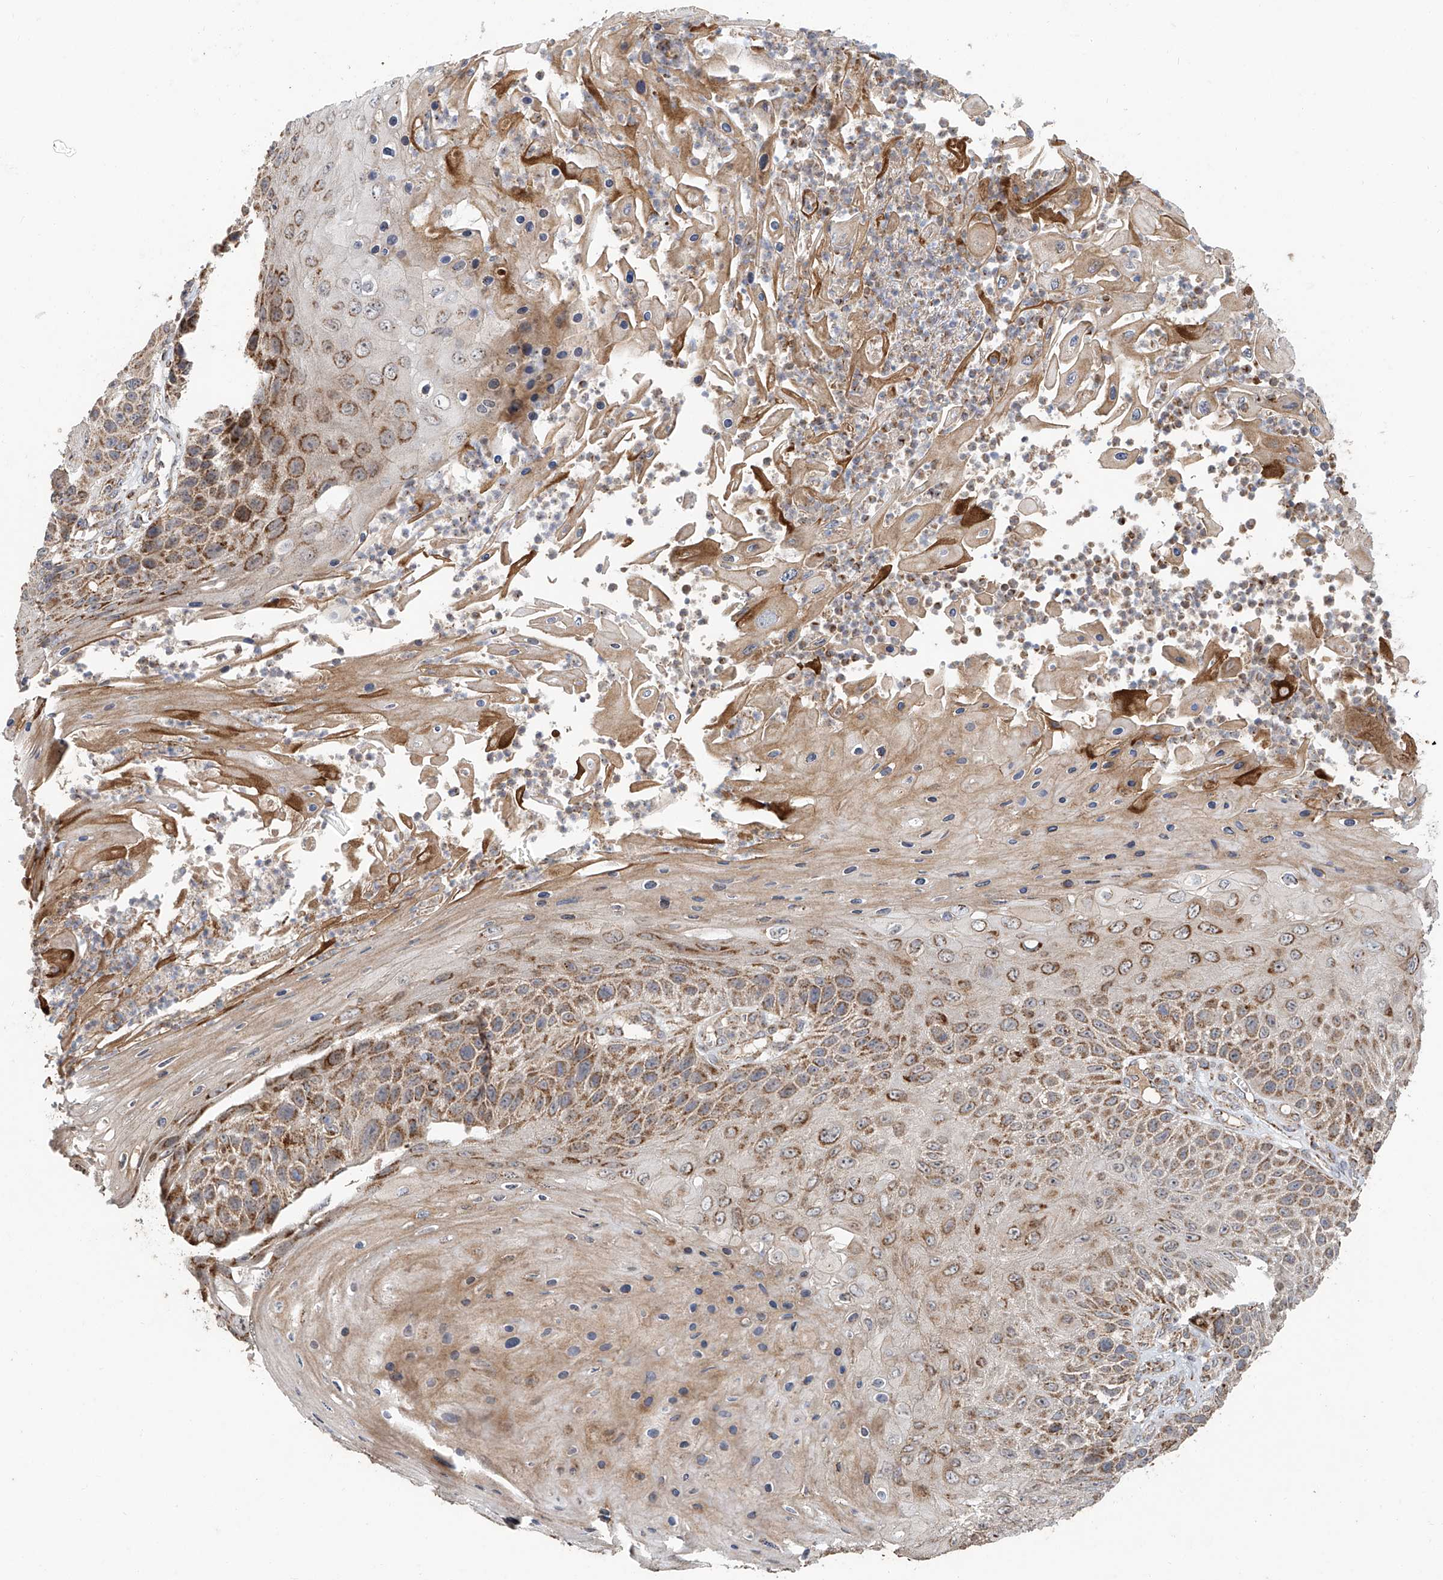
{"staining": {"intensity": "moderate", "quantity": ">75%", "location": "cytoplasmic/membranous"}, "tissue": "skin cancer", "cell_type": "Tumor cells", "image_type": "cancer", "snomed": [{"axis": "morphology", "description": "Squamous cell carcinoma, NOS"}, {"axis": "topography", "description": "Skin"}], "caption": "Immunohistochemical staining of skin squamous cell carcinoma shows medium levels of moderate cytoplasmic/membranous protein expression in approximately >75% of tumor cells.", "gene": "C2orf74", "patient": {"sex": "female", "age": 88}}